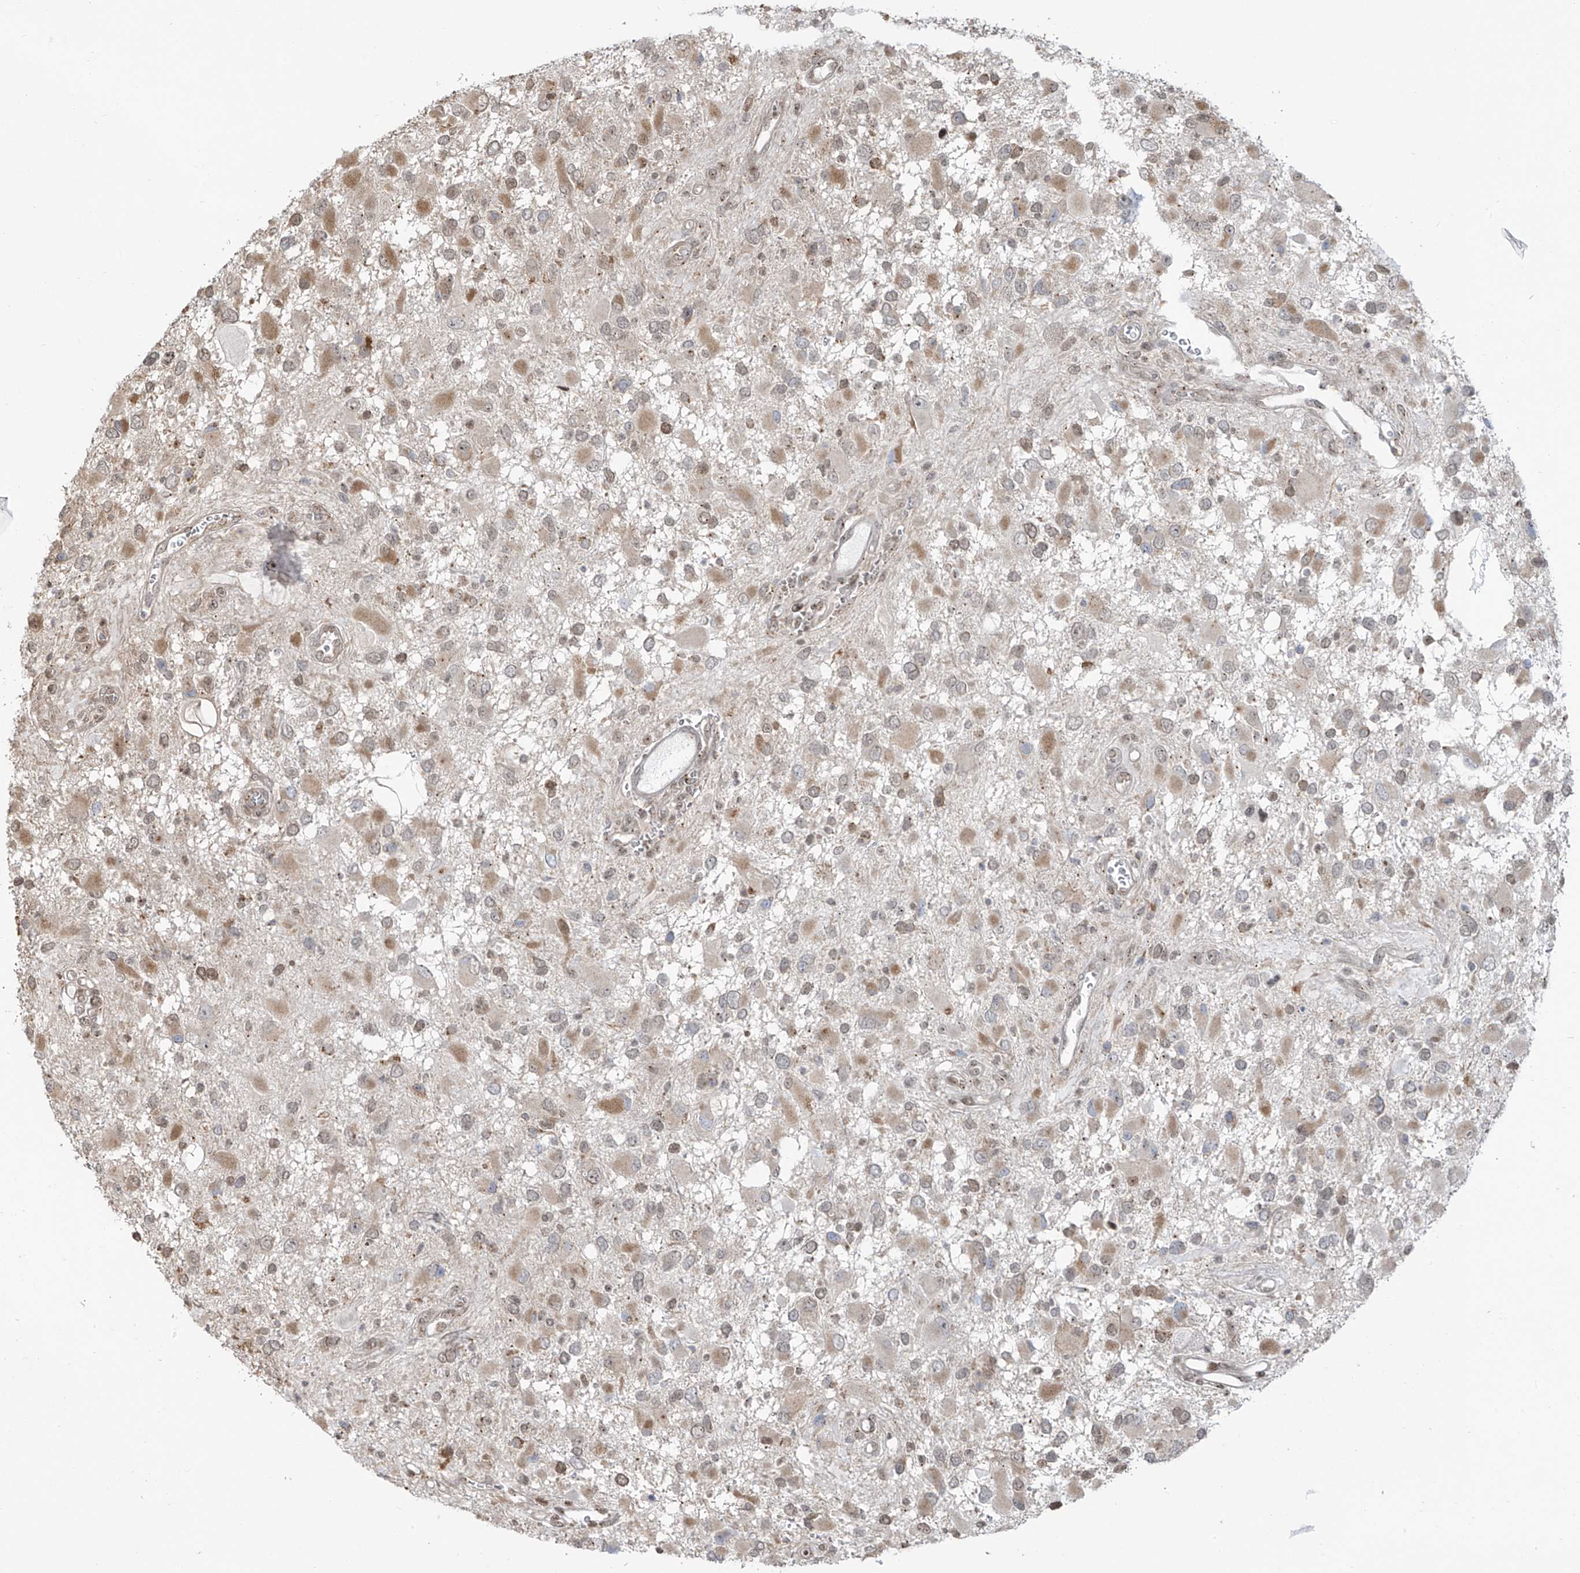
{"staining": {"intensity": "weak", "quantity": "25%-75%", "location": "cytoplasmic/membranous"}, "tissue": "glioma", "cell_type": "Tumor cells", "image_type": "cancer", "snomed": [{"axis": "morphology", "description": "Glioma, malignant, High grade"}, {"axis": "topography", "description": "Brain"}], "caption": "Glioma stained with a brown dye exhibits weak cytoplasmic/membranous positive positivity in about 25%-75% of tumor cells.", "gene": "VMP1", "patient": {"sex": "male", "age": 53}}